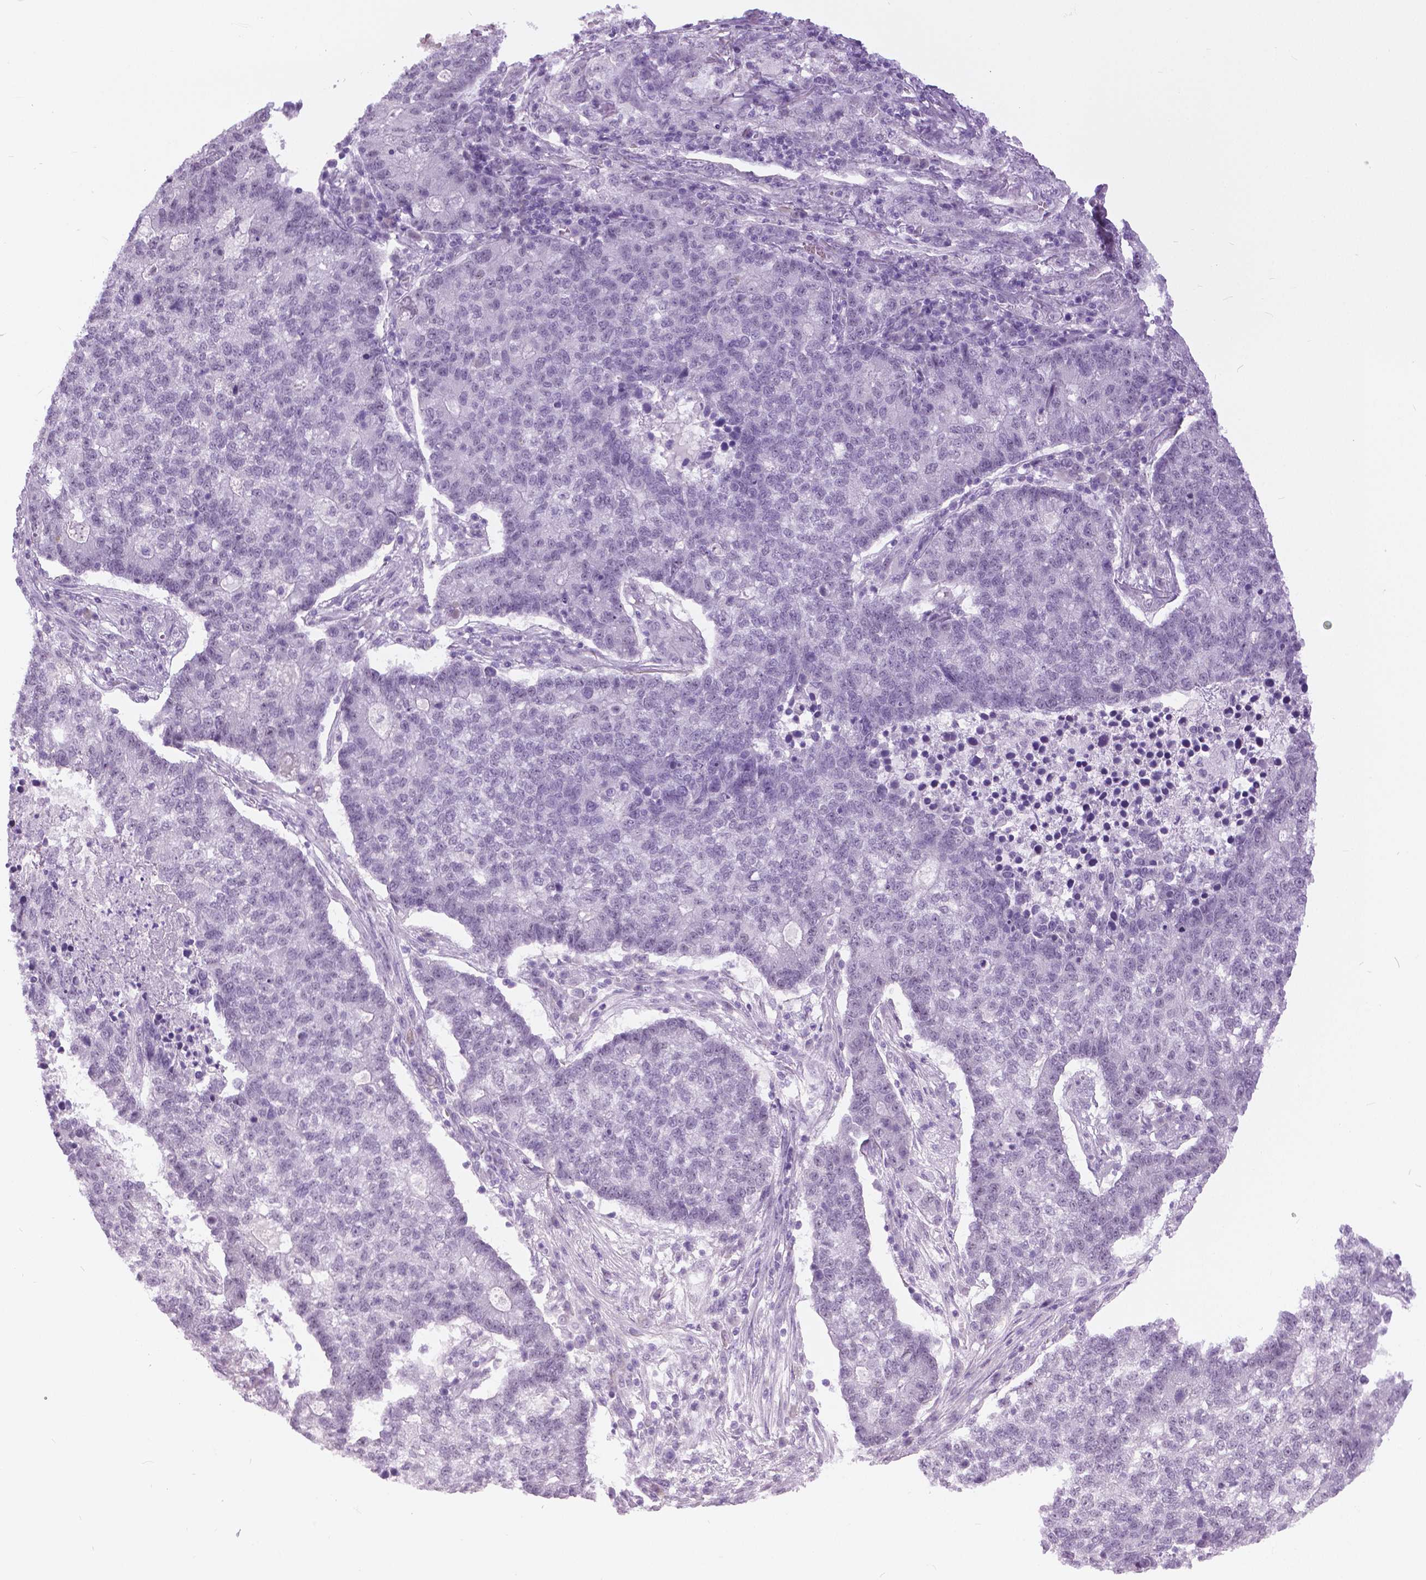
{"staining": {"intensity": "negative", "quantity": "none", "location": "none"}, "tissue": "lung cancer", "cell_type": "Tumor cells", "image_type": "cancer", "snomed": [{"axis": "morphology", "description": "Adenocarcinoma, NOS"}, {"axis": "topography", "description": "Lung"}], "caption": "This is a micrograph of IHC staining of lung cancer (adenocarcinoma), which shows no positivity in tumor cells.", "gene": "MYOM1", "patient": {"sex": "male", "age": 57}}